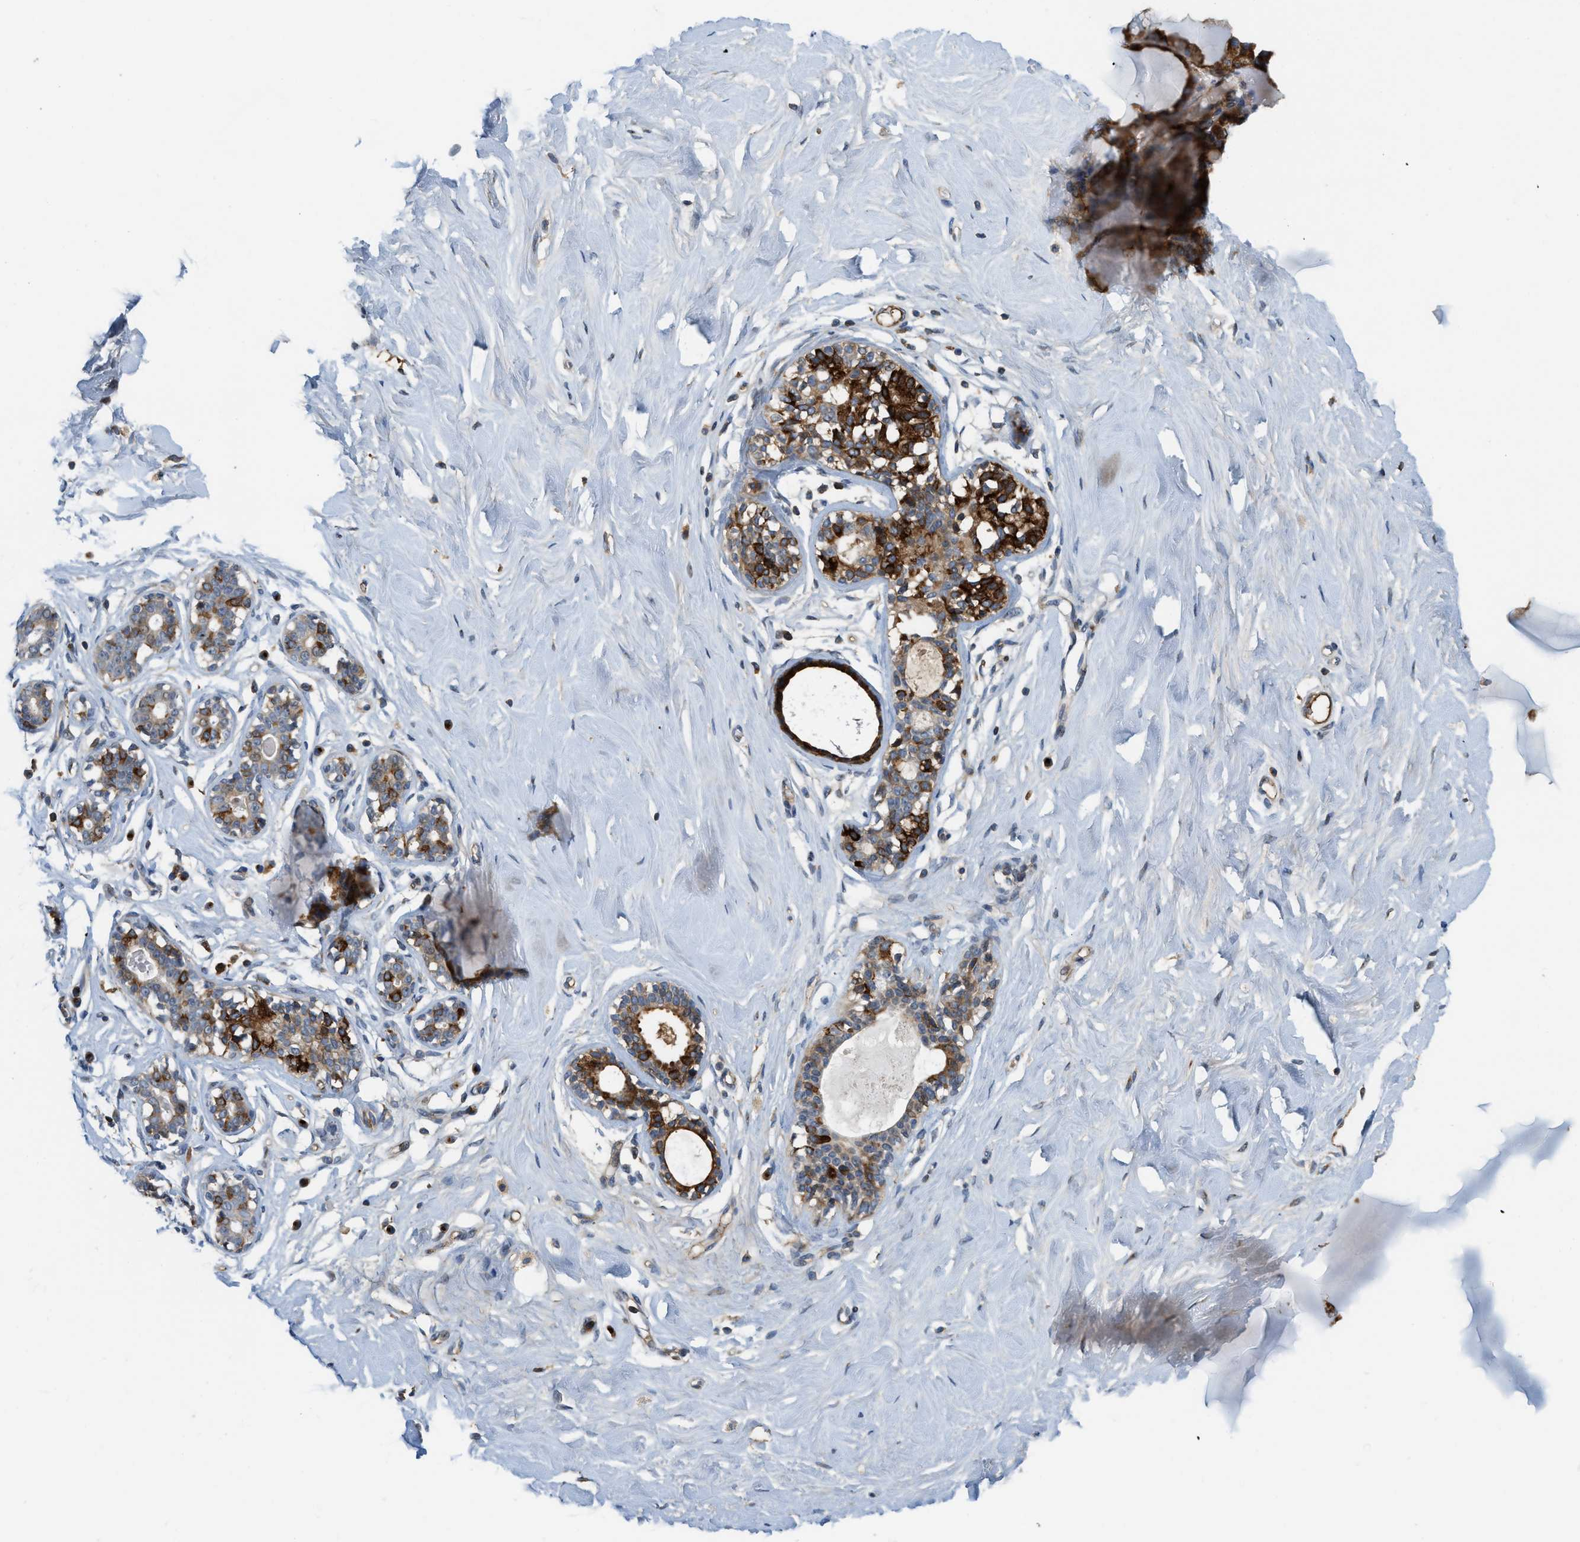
{"staining": {"intensity": "weak", "quantity": "25%-75%", "location": "cytoplasmic/membranous"}, "tissue": "breast", "cell_type": "Adipocytes", "image_type": "normal", "snomed": [{"axis": "morphology", "description": "Normal tissue, NOS"}, {"axis": "topography", "description": "Breast"}], "caption": "Protein analysis of normal breast demonstrates weak cytoplasmic/membranous expression in about 25%-75% of adipocytes.", "gene": "DIPK1A", "patient": {"sex": "female", "age": 23}}